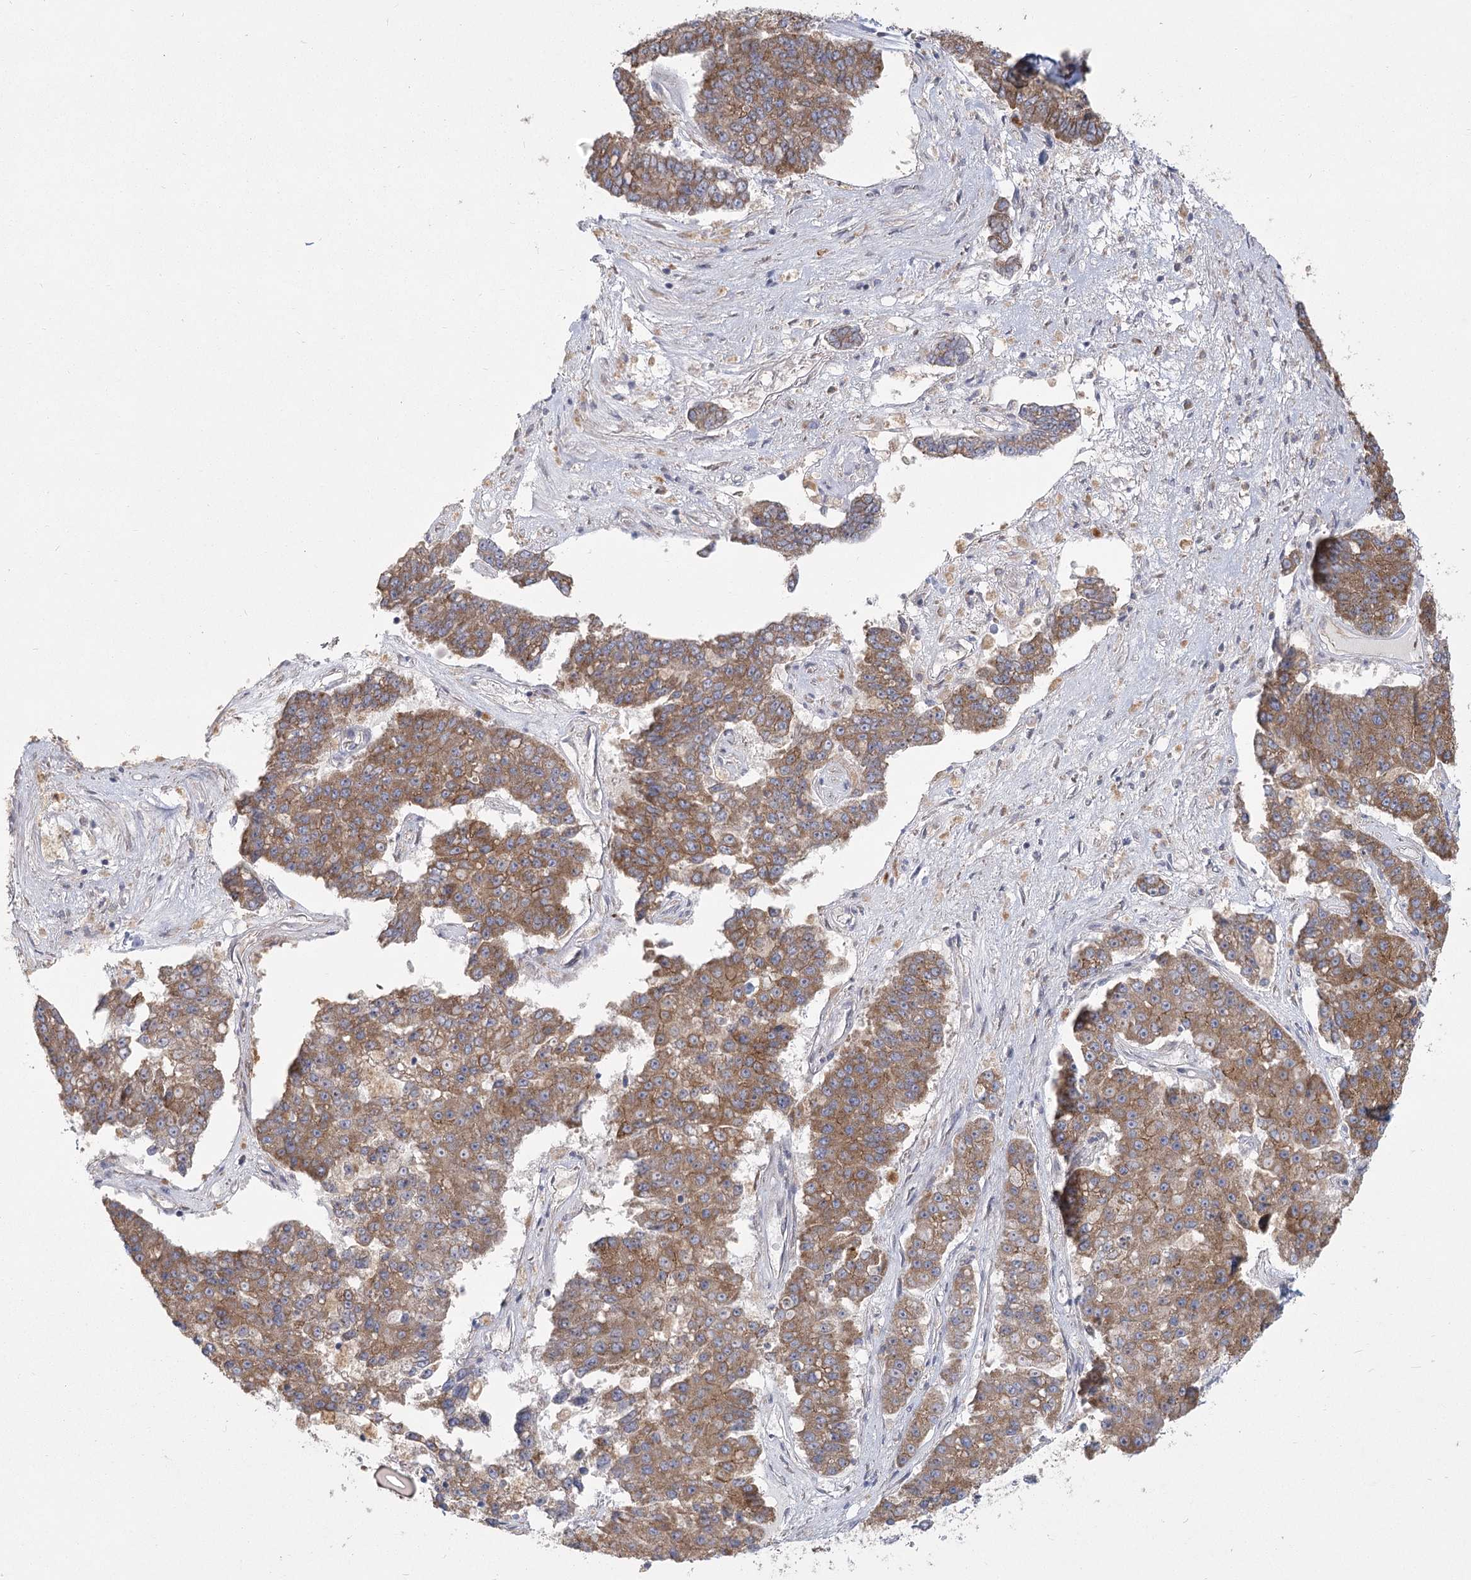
{"staining": {"intensity": "moderate", "quantity": ">75%", "location": "cytoplasmic/membranous"}, "tissue": "pancreatic cancer", "cell_type": "Tumor cells", "image_type": "cancer", "snomed": [{"axis": "morphology", "description": "Adenocarcinoma, NOS"}, {"axis": "topography", "description": "Pancreas"}], "caption": "Immunohistochemistry staining of pancreatic cancer, which shows medium levels of moderate cytoplasmic/membranous expression in approximately >75% of tumor cells indicating moderate cytoplasmic/membranous protein staining. The staining was performed using DAB (3,3'-diaminobenzidine) (brown) for protein detection and nuclei were counterstained in hematoxylin (blue).", "gene": "CNTLN", "patient": {"sex": "male", "age": 50}}